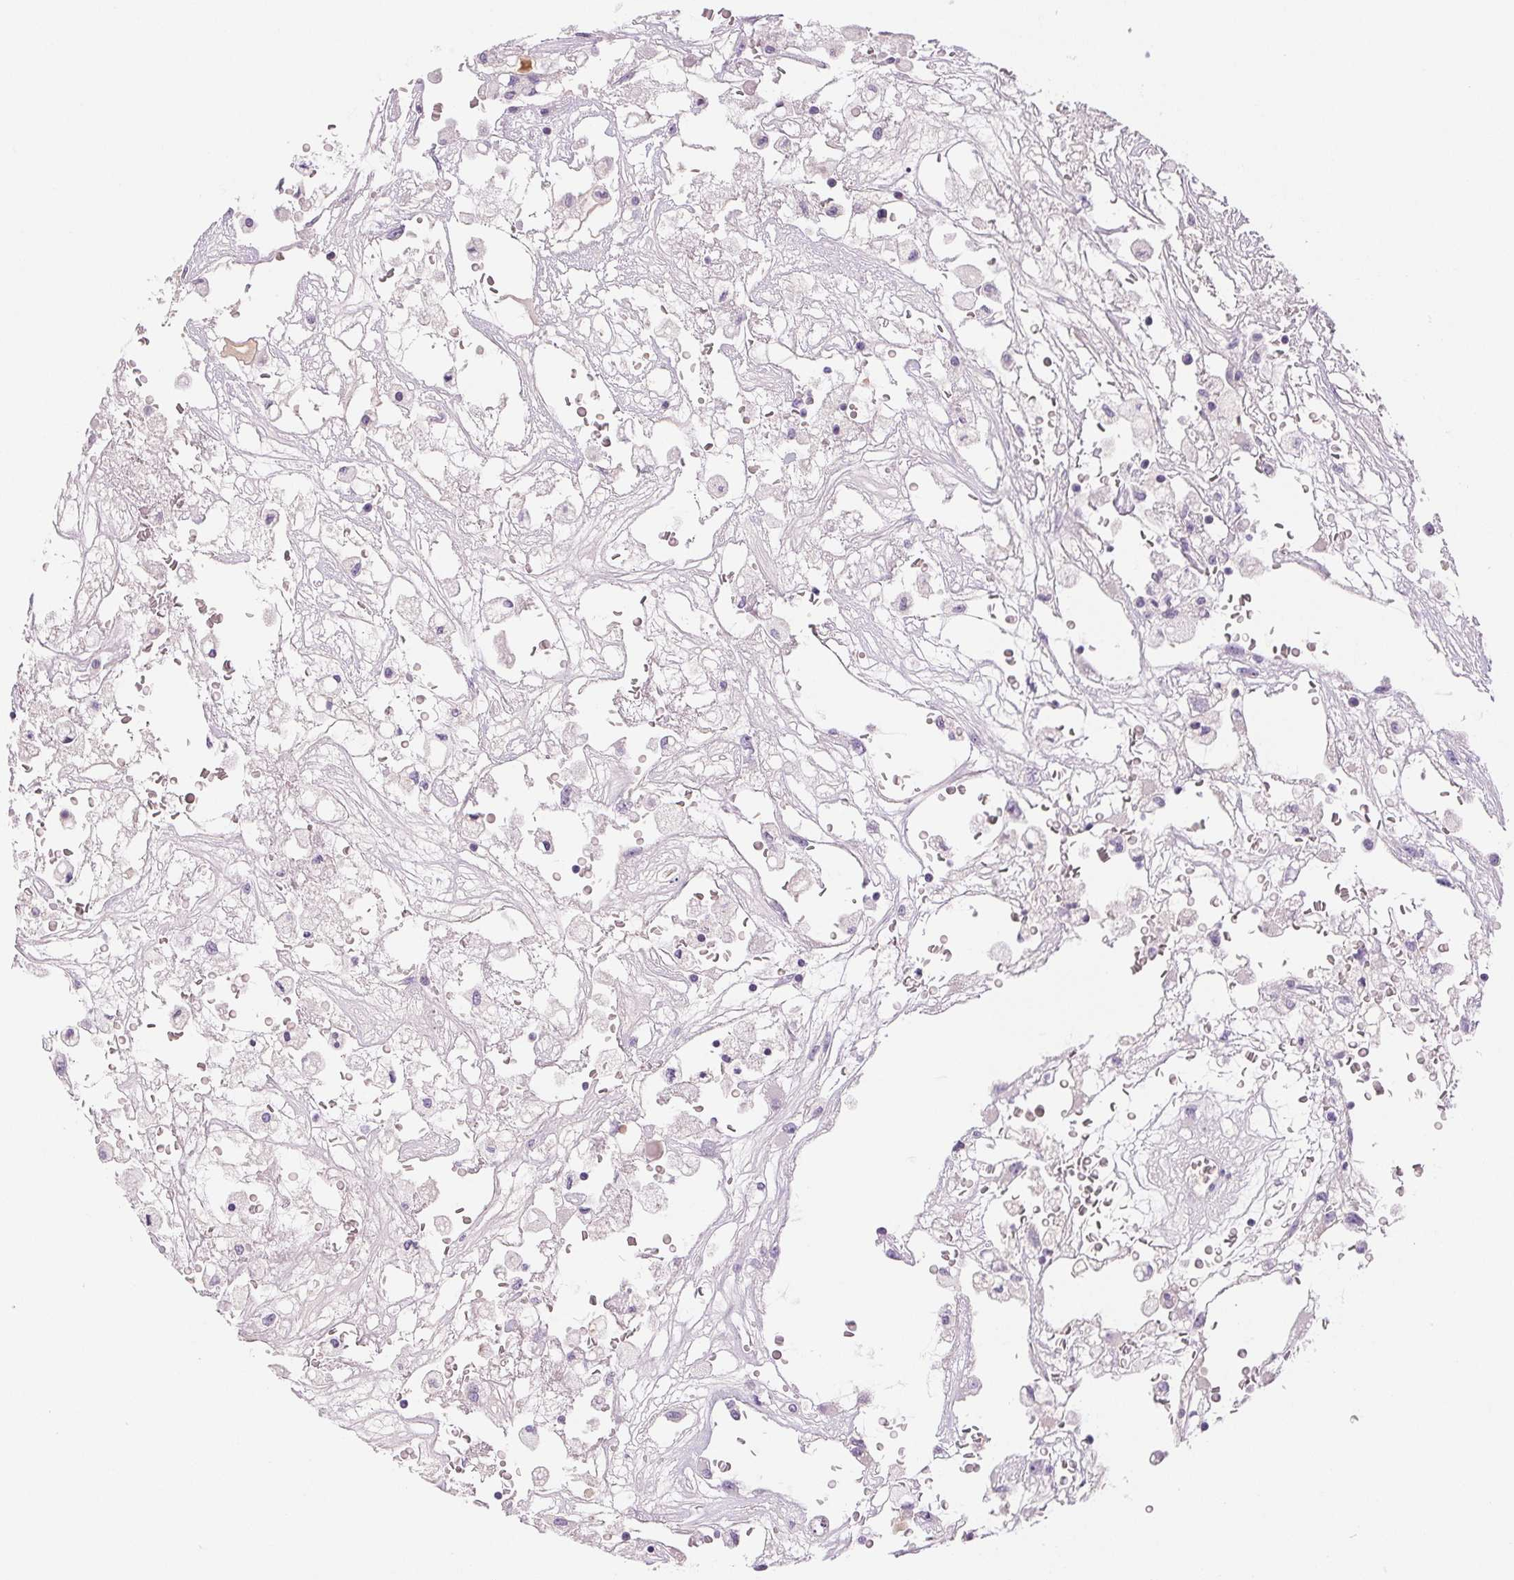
{"staining": {"intensity": "negative", "quantity": "none", "location": "none"}, "tissue": "renal cancer", "cell_type": "Tumor cells", "image_type": "cancer", "snomed": [{"axis": "morphology", "description": "Adenocarcinoma, NOS"}, {"axis": "topography", "description": "Kidney"}], "caption": "IHC micrograph of neoplastic tissue: adenocarcinoma (renal) stained with DAB (3,3'-diaminobenzidine) shows no significant protein expression in tumor cells.", "gene": "IFIT1B", "patient": {"sex": "male", "age": 59}}